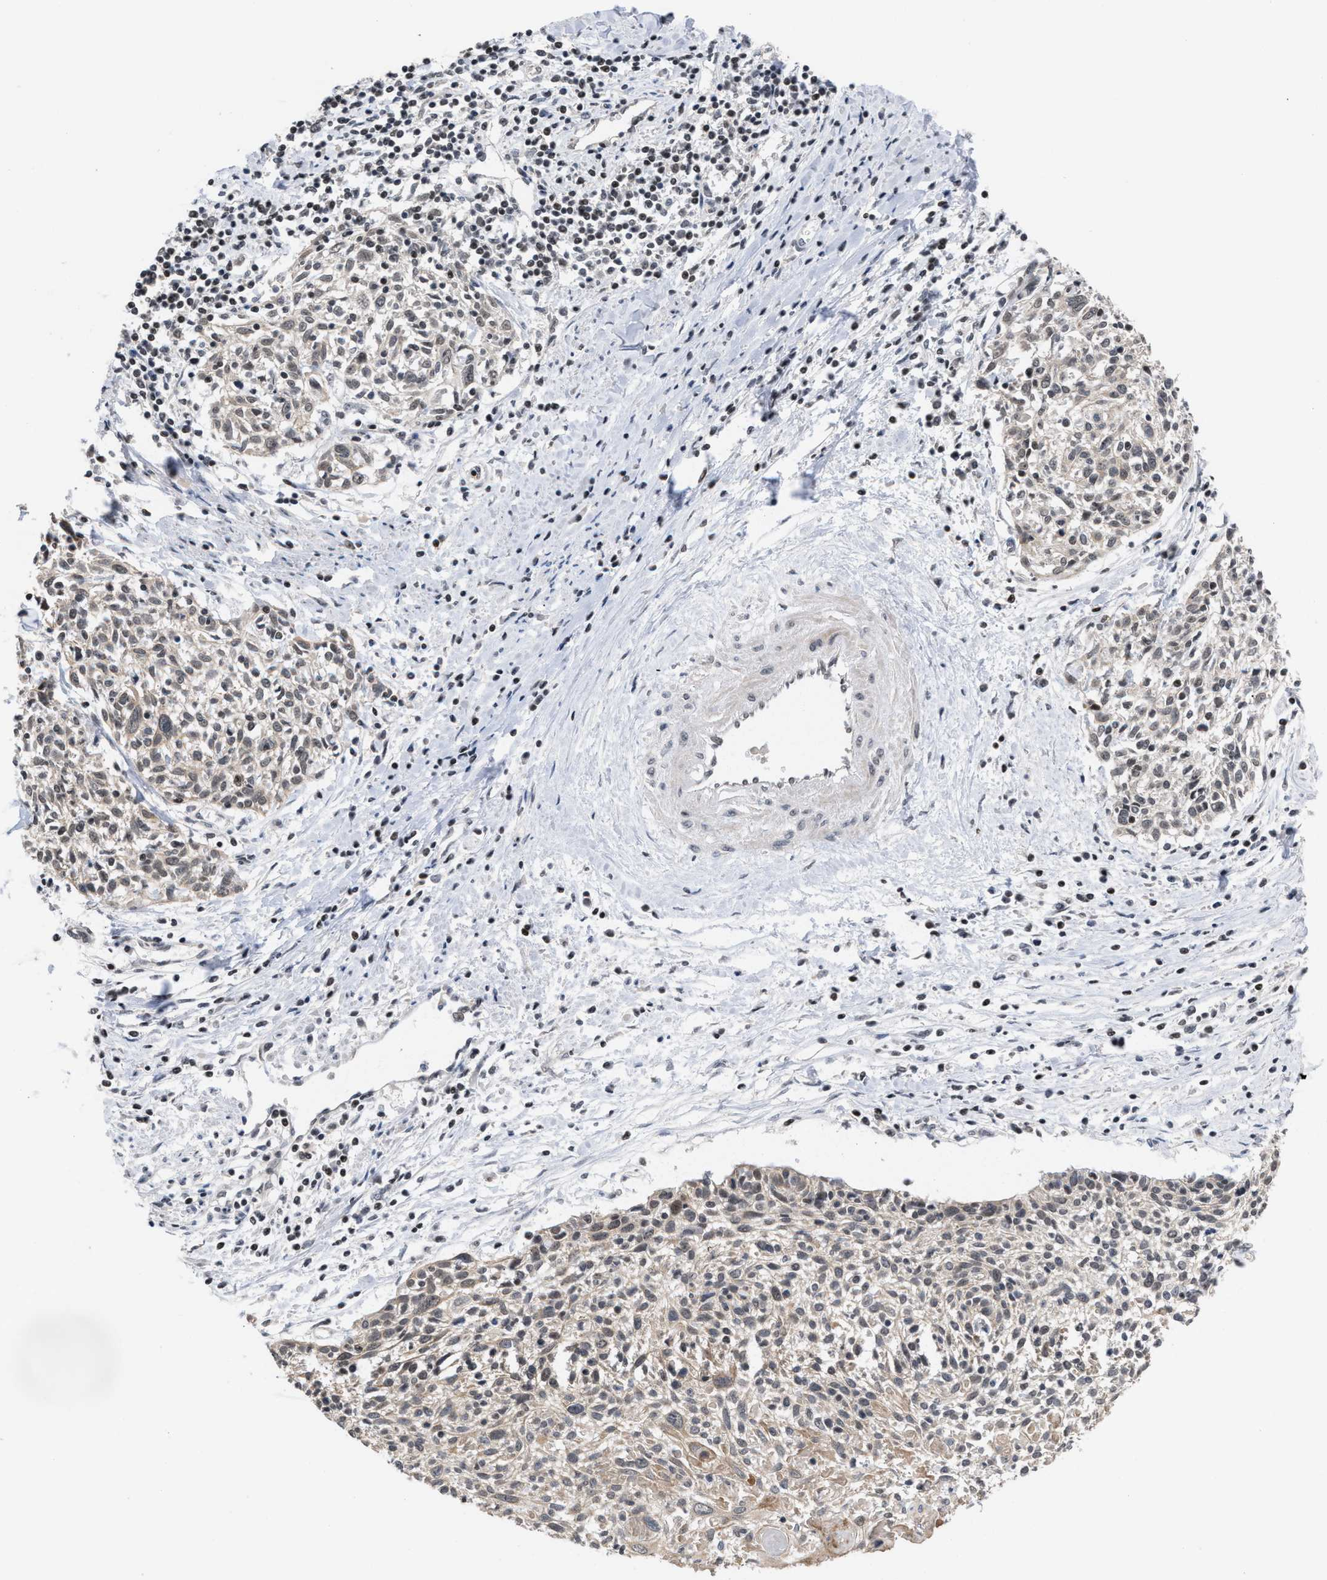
{"staining": {"intensity": "moderate", "quantity": "<25%", "location": "cytoplasmic/membranous,nuclear"}, "tissue": "cervical cancer", "cell_type": "Tumor cells", "image_type": "cancer", "snomed": [{"axis": "morphology", "description": "Squamous cell carcinoma, NOS"}, {"axis": "topography", "description": "Cervix"}], "caption": "A histopathology image of human cervical squamous cell carcinoma stained for a protein exhibits moderate cytoplasmic/membranous and nuclear brown staining in tumor cells. Ihc stains the protein of interest in brown and the nuclei are stained blue.", "gene": "C9orf78", "patient": {"sex": "female", "age": 51}}